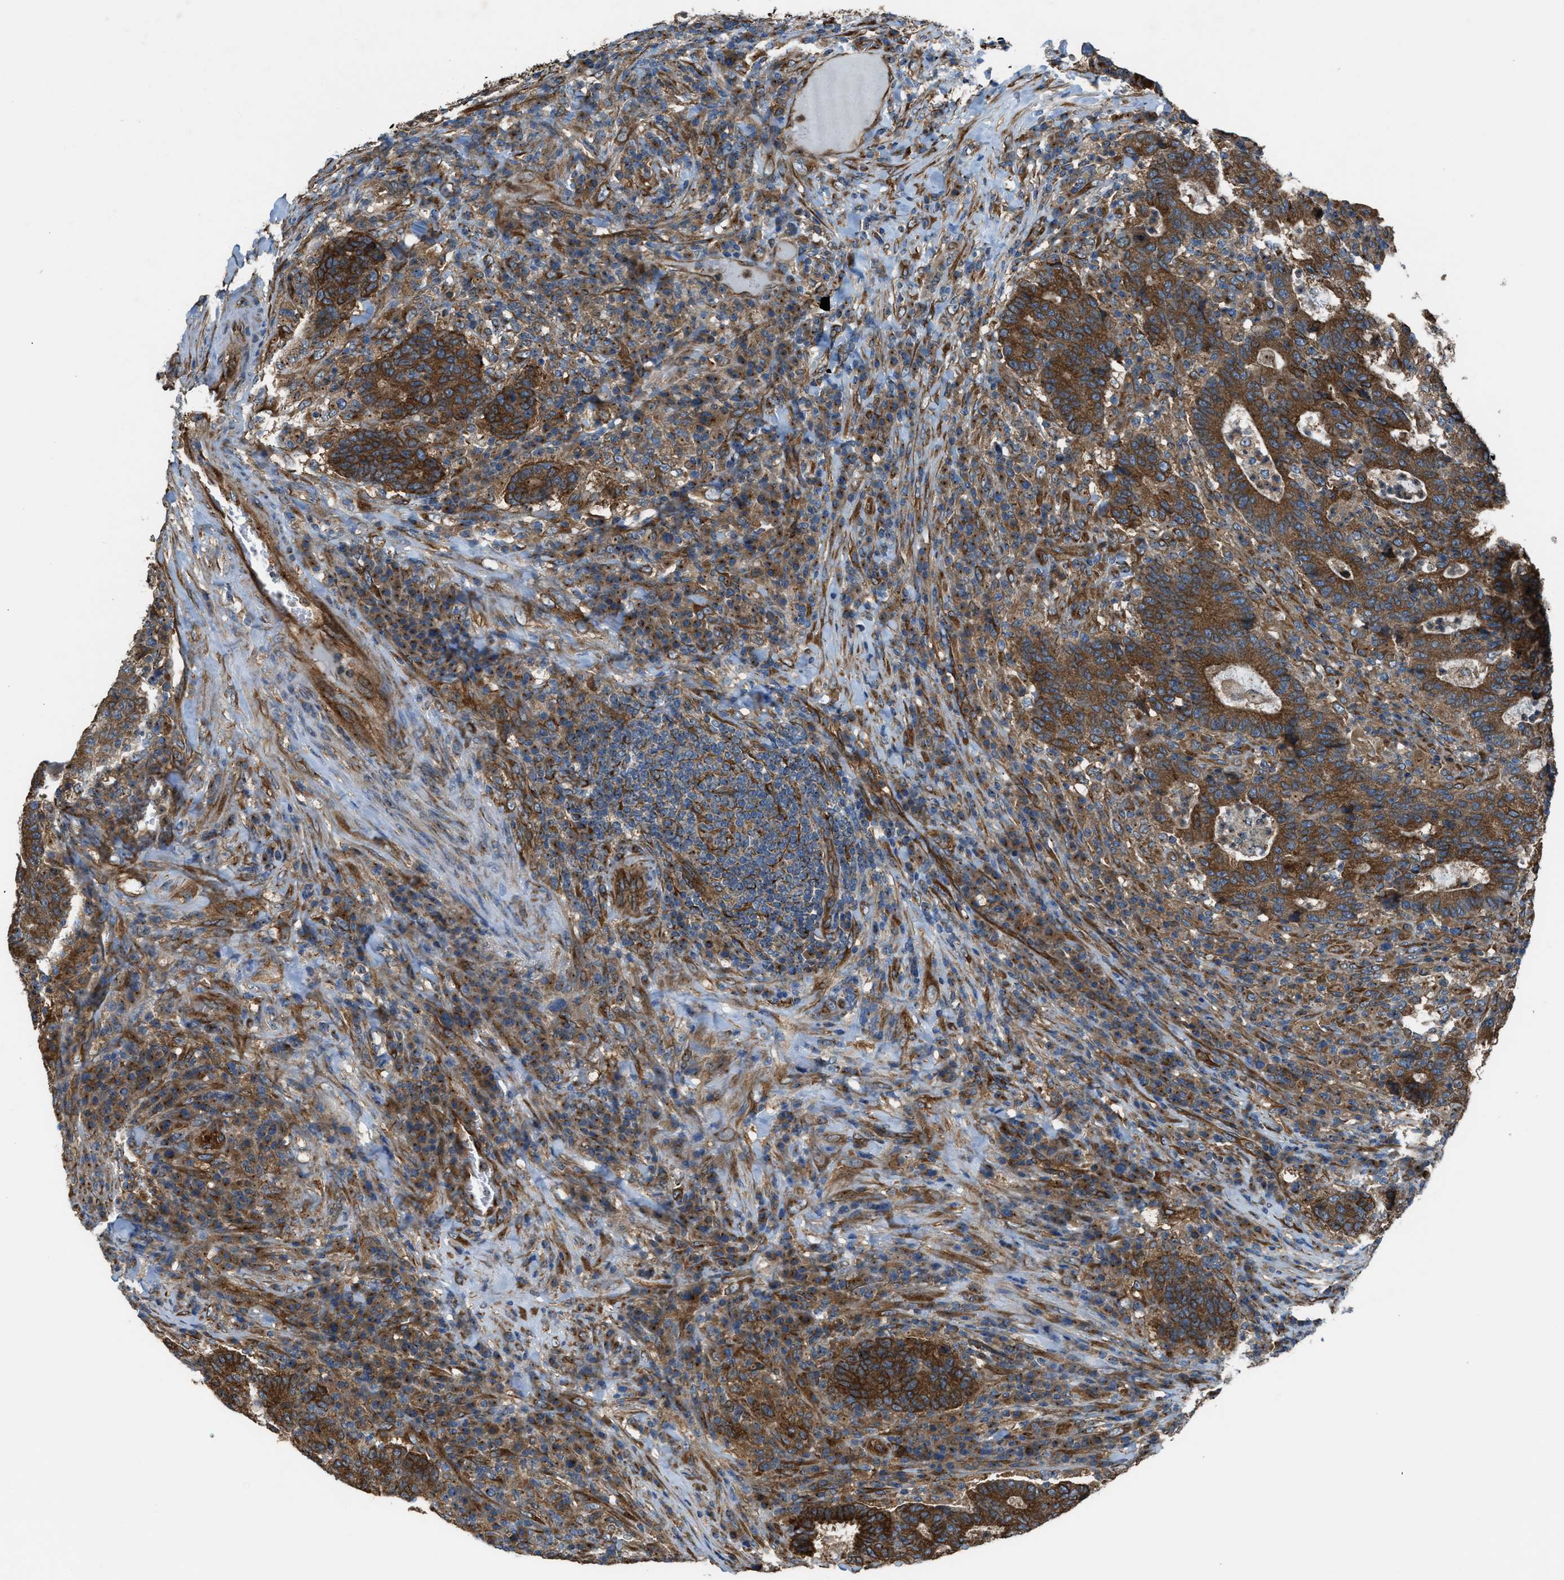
{"staining": {"intensity": "strong", "quantity": ">75%", "location": "cytoplasmic/membranous"}, "tissue": "colorectal cancer", "cell_type": "Tumor cells", "image_type": "cancer", "snomed": [{"axis": "morphology", "description": "Adenocarcinoma, NOS"}, {"axis": "topography", "description": "Colon"}], "caption": "Protein analysis of colorectal cancer tissue demonstrates strong cytoplasmic/membranous expression in approximately >75% of tumor cells. (Brightfield microscopy of DAB IHC at high magnification).", "gene": "TRPC1", "patient": {"sex": "female", "age": 75}}